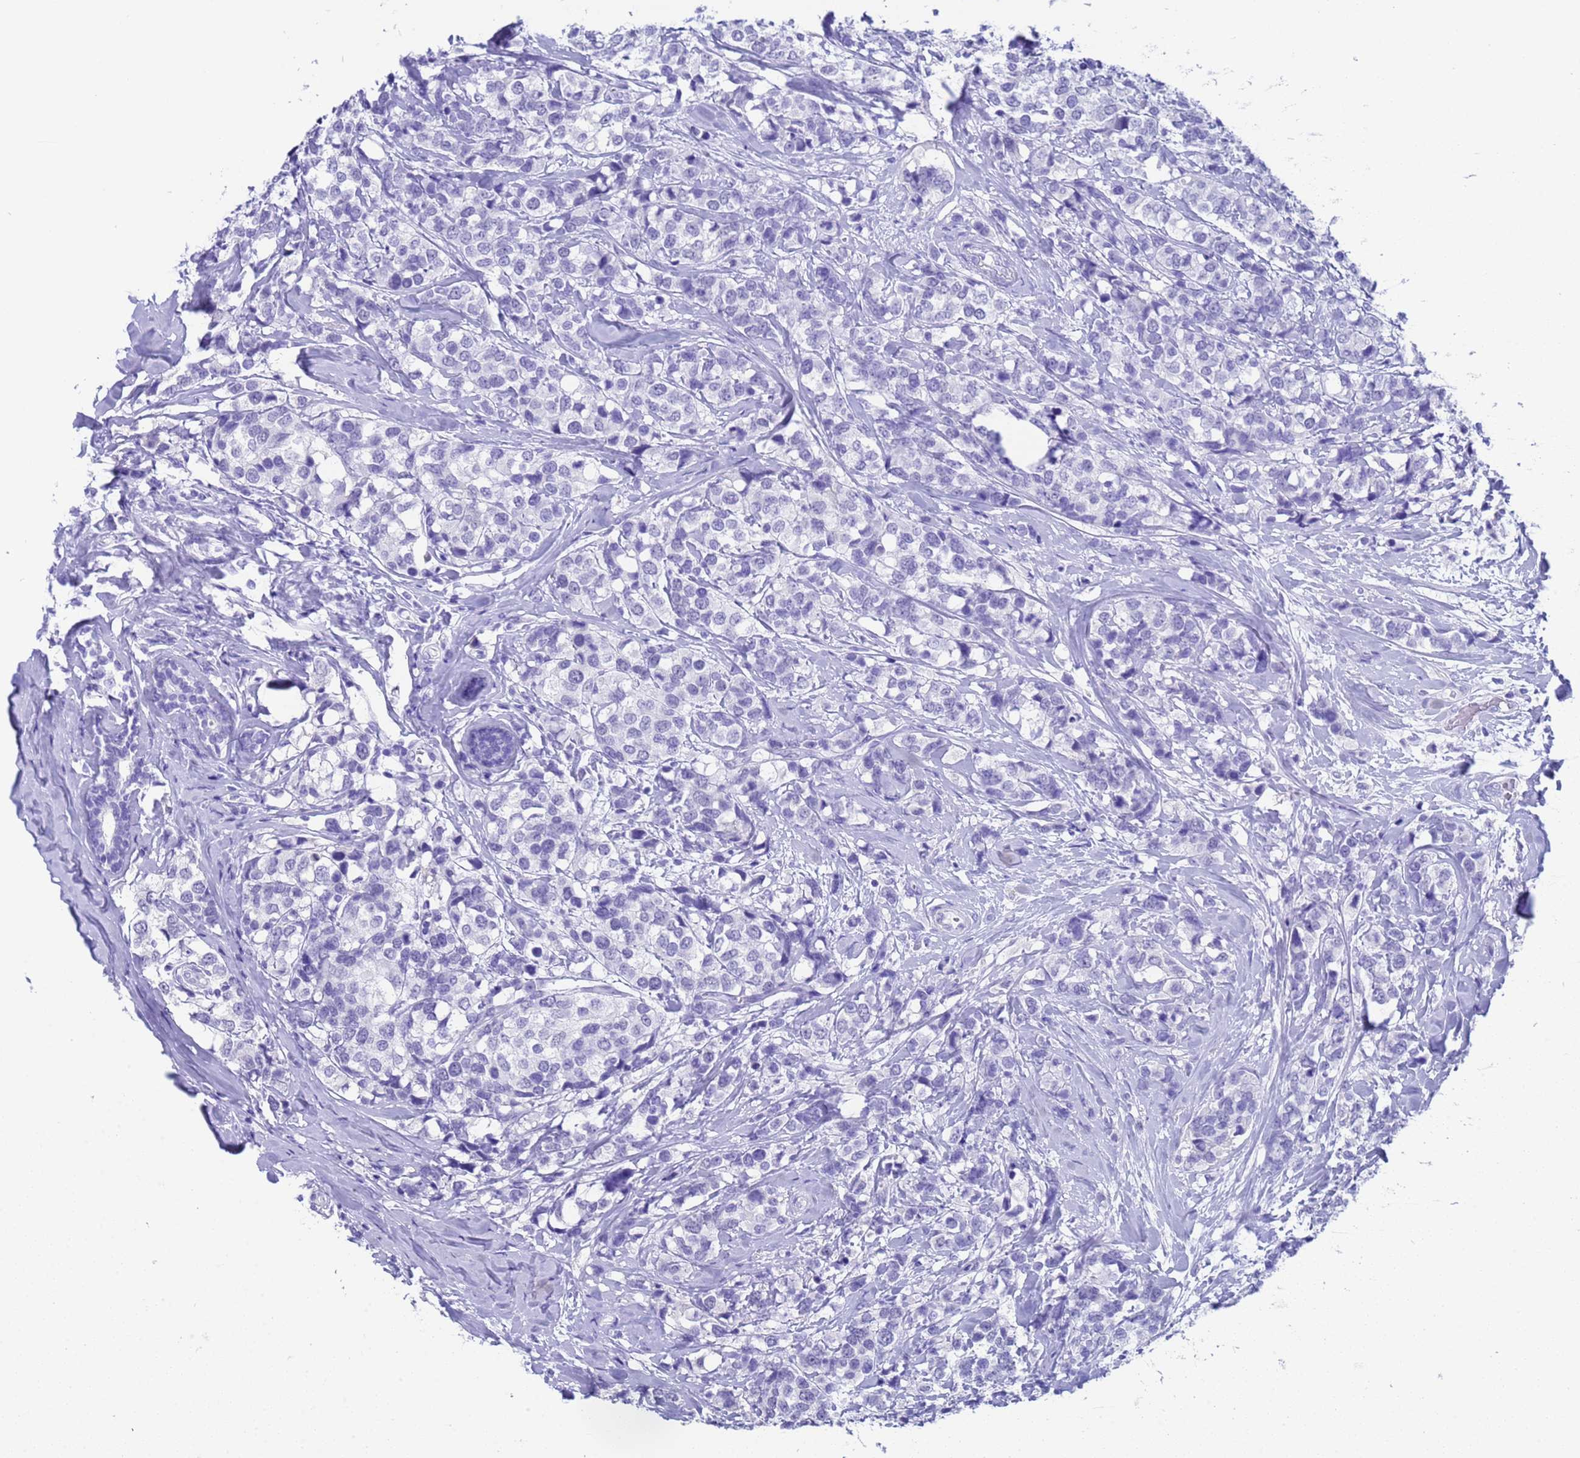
{"staining": {"intensity": "negative", "quantity": "none", "location": "none"}, "tissue": "breast cancer", "cell_type": "Tumor cells", "image_type": "cancer", "snomed": [{"axis": "morphology", "description": "Lobular carcinoma"}, {"axis": "topography", "description": "Breast"}], "caption": "This is an IHC photomicrograph of breast cancer. There is no expression in tumor cells.", "gene": "CKM", "patient": {"sex": "female", "age": 59}}